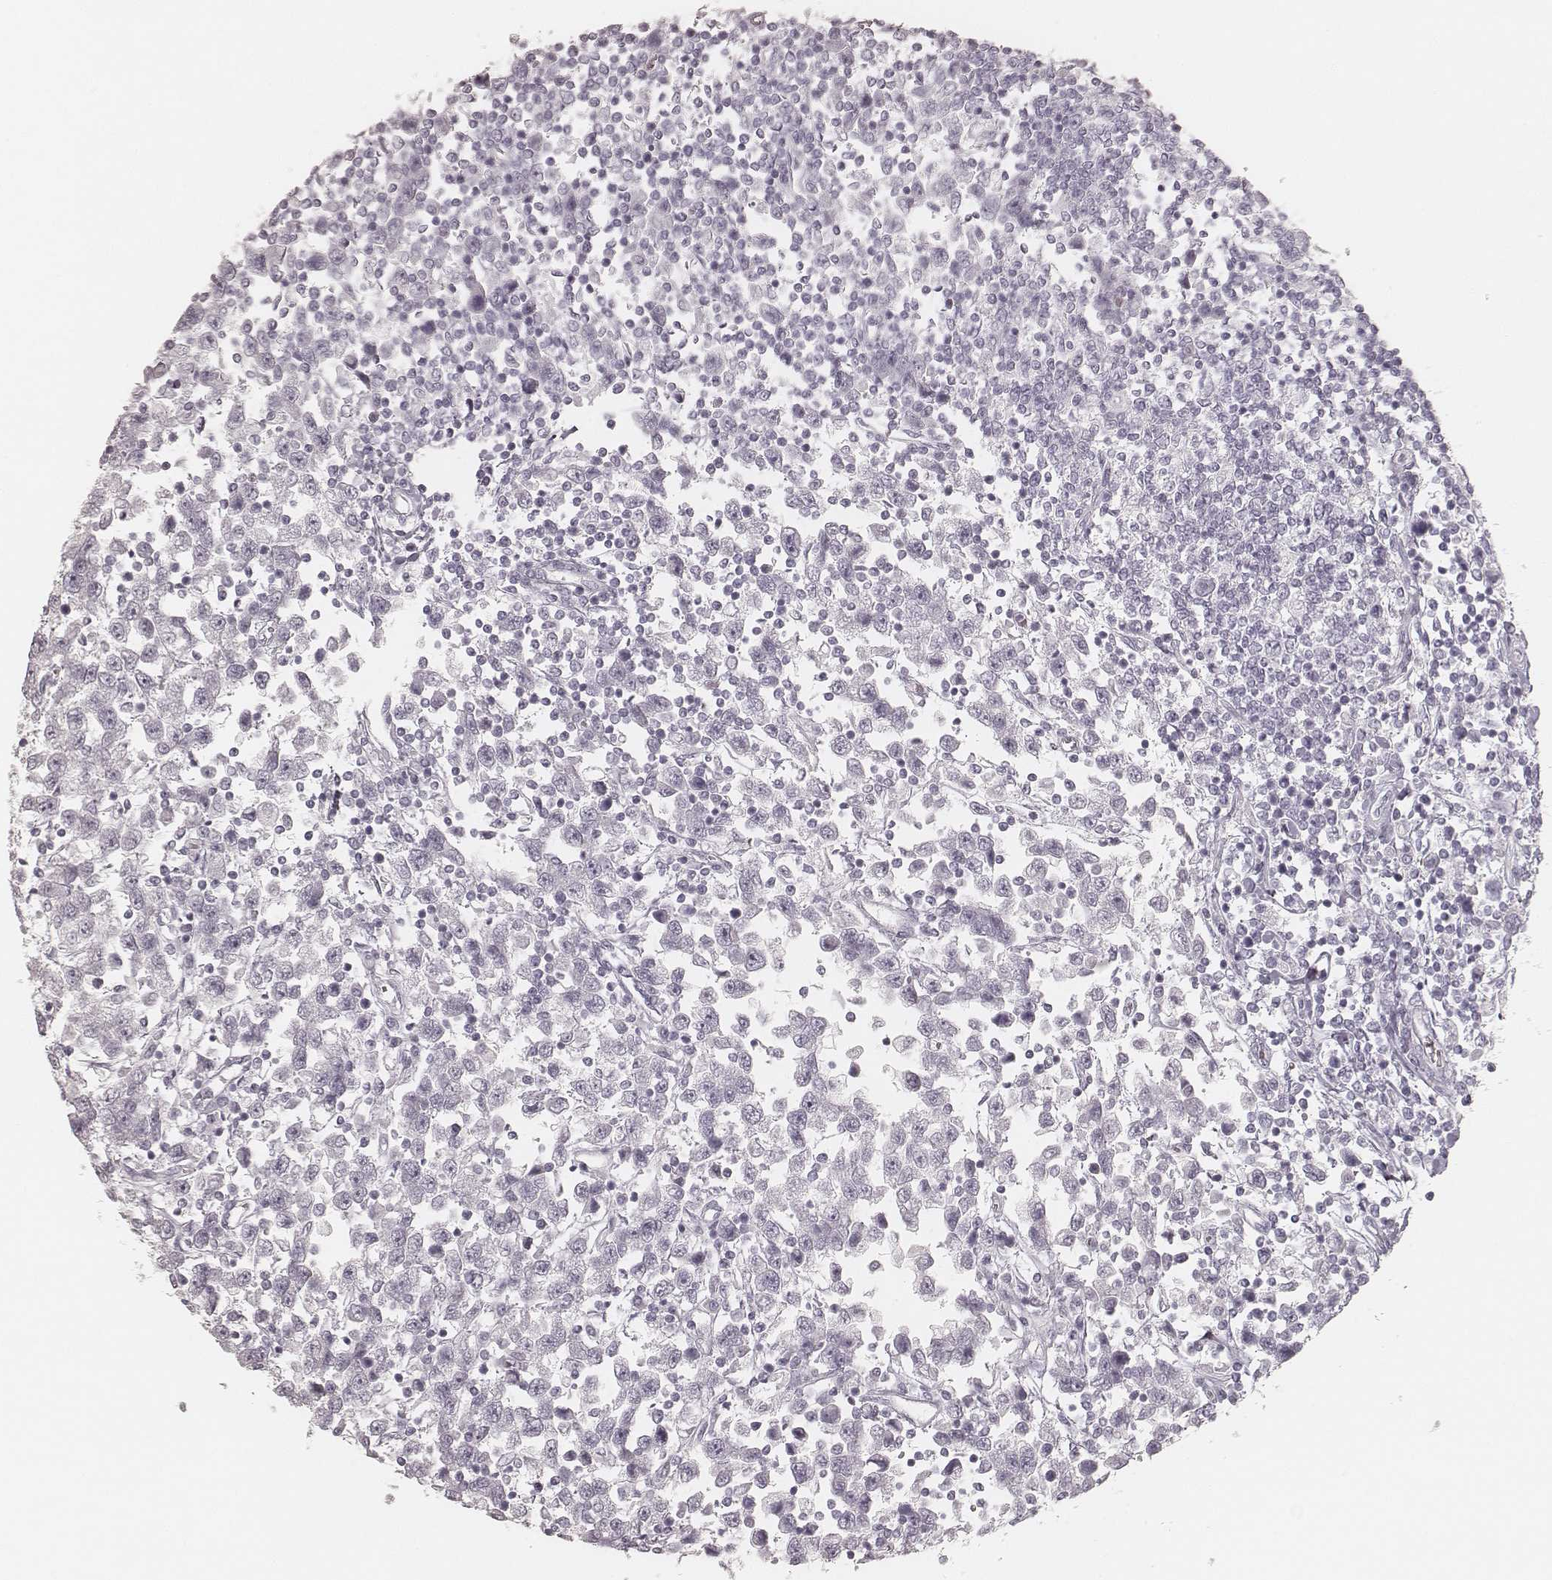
{"staining": {"intensity": "negative", "quantity": "none", "location": "none"}, "tissue": "testis cancer", "cell_type": "Tumor cells", "image_type": "cancer", "snomed": [{"axis": "morphology", "description": "Seminoma, NOS"}, {"axis": "topography", "description": "Testis"}], "caption": "The photomicrograph shows no staining of tumor cells in testis seminoma.", "gene": "KRT31", "patient": {"sex": "male", "age": 34}}